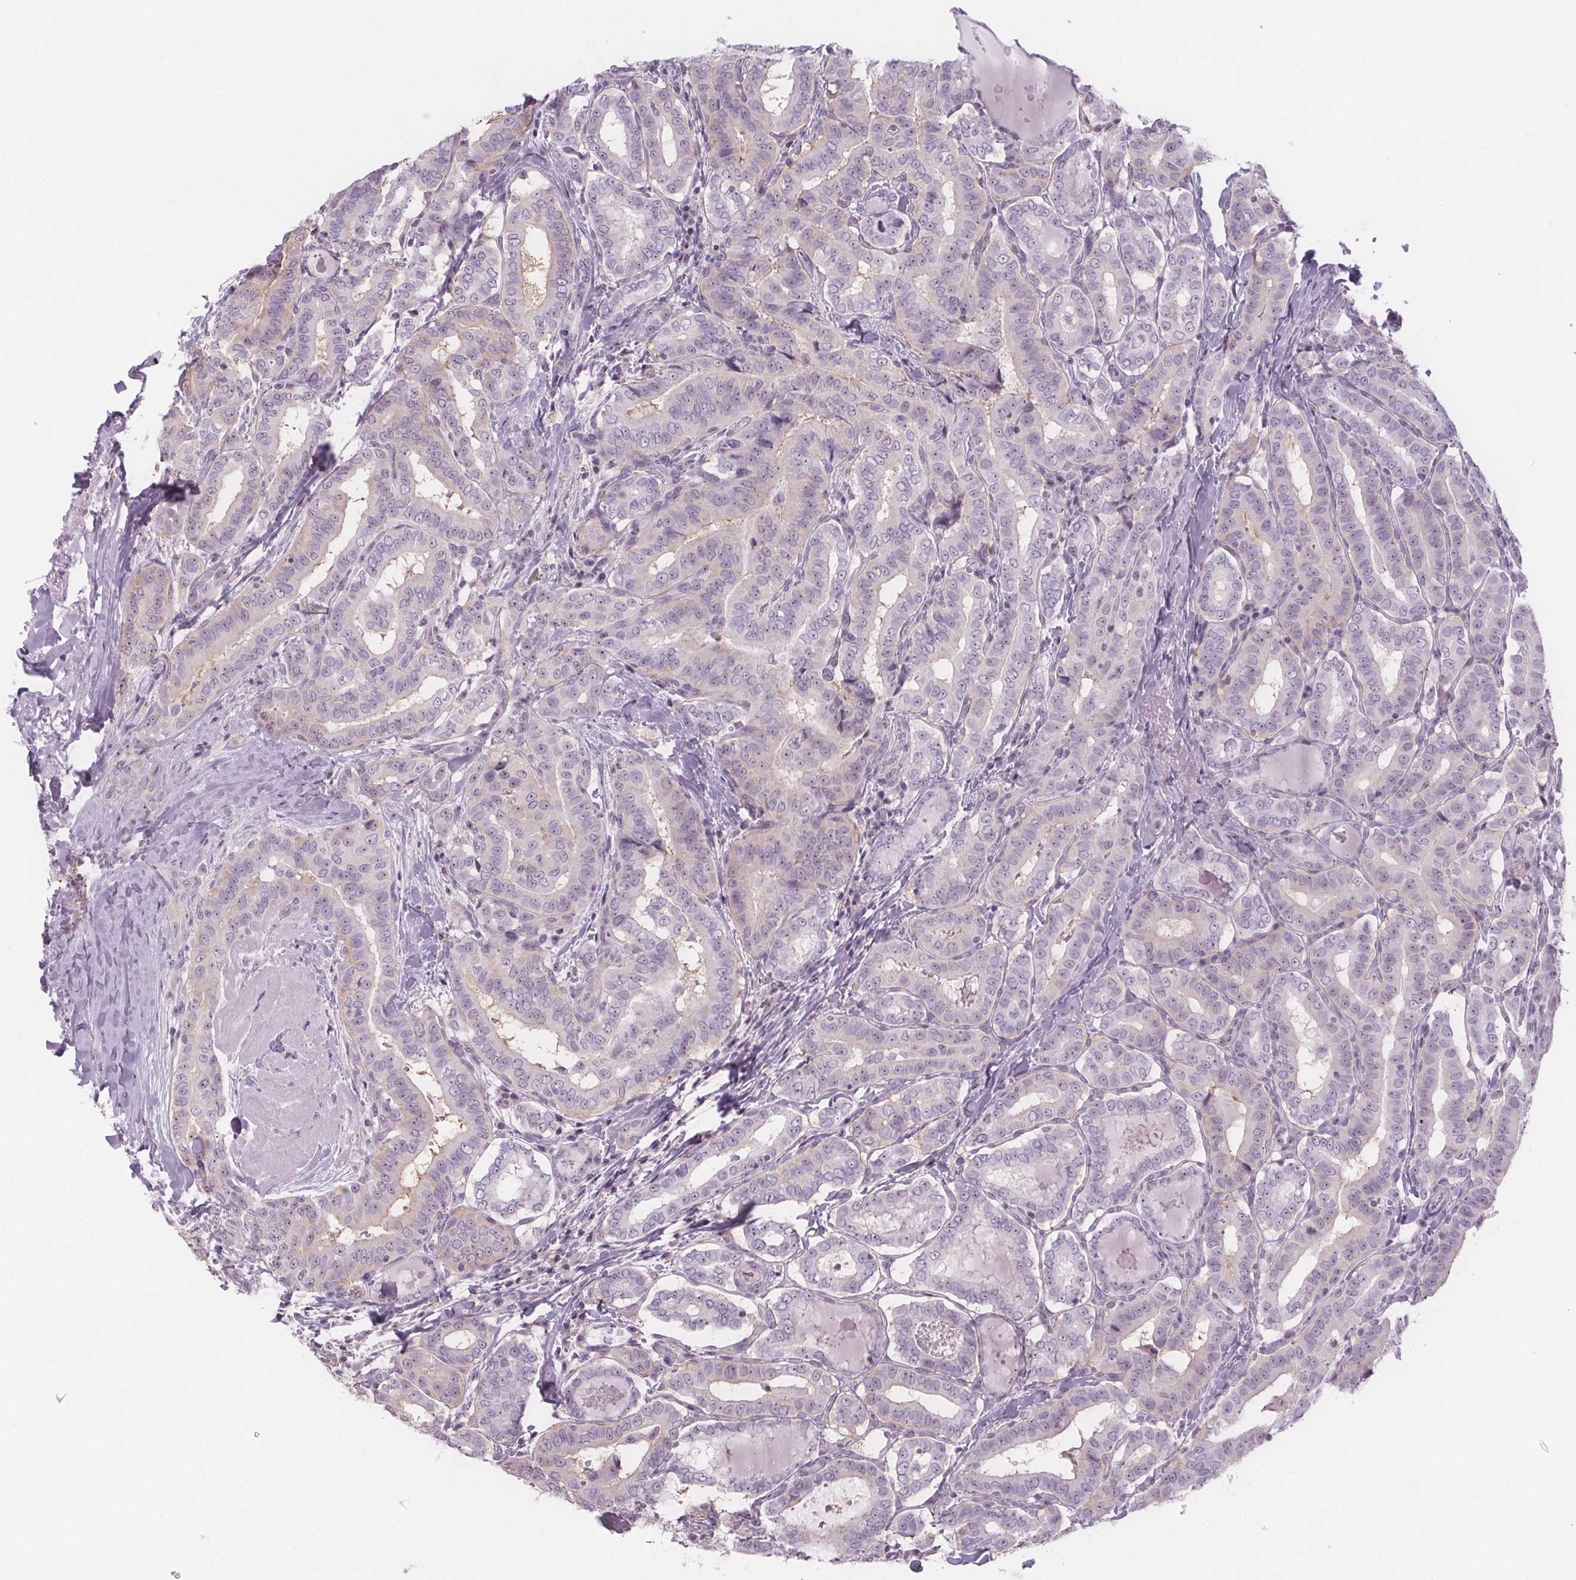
{"staining": {"intensity": "weak", "quantity": "25%-75%", "location": "cytoplasmic/membranous,nuclear"}, "tissue": "thyroid cancer", "cell_type": "Tumor cells", "image_type": "cancer", "snomed": [{"axis": "morphology", "description": "Papillary adenocarcinoma, NOS"}, {"axis": "morphology", "description": "Papillary adenoma metastatic"}, {"axis": "topography", "description": "Thyroid gland"}], "caption": "DAB immunohistochemical staining of thyroid papillary adenoma metastatic exhibits weak cytoplasmic/membranous and nuclear protein expression in approximately 25%-75% of tumor cells. (IHC, brightfield microscopy, high magnification).", "gene": "NOLC1", "patient": {"sex": "female", "age": 50}}